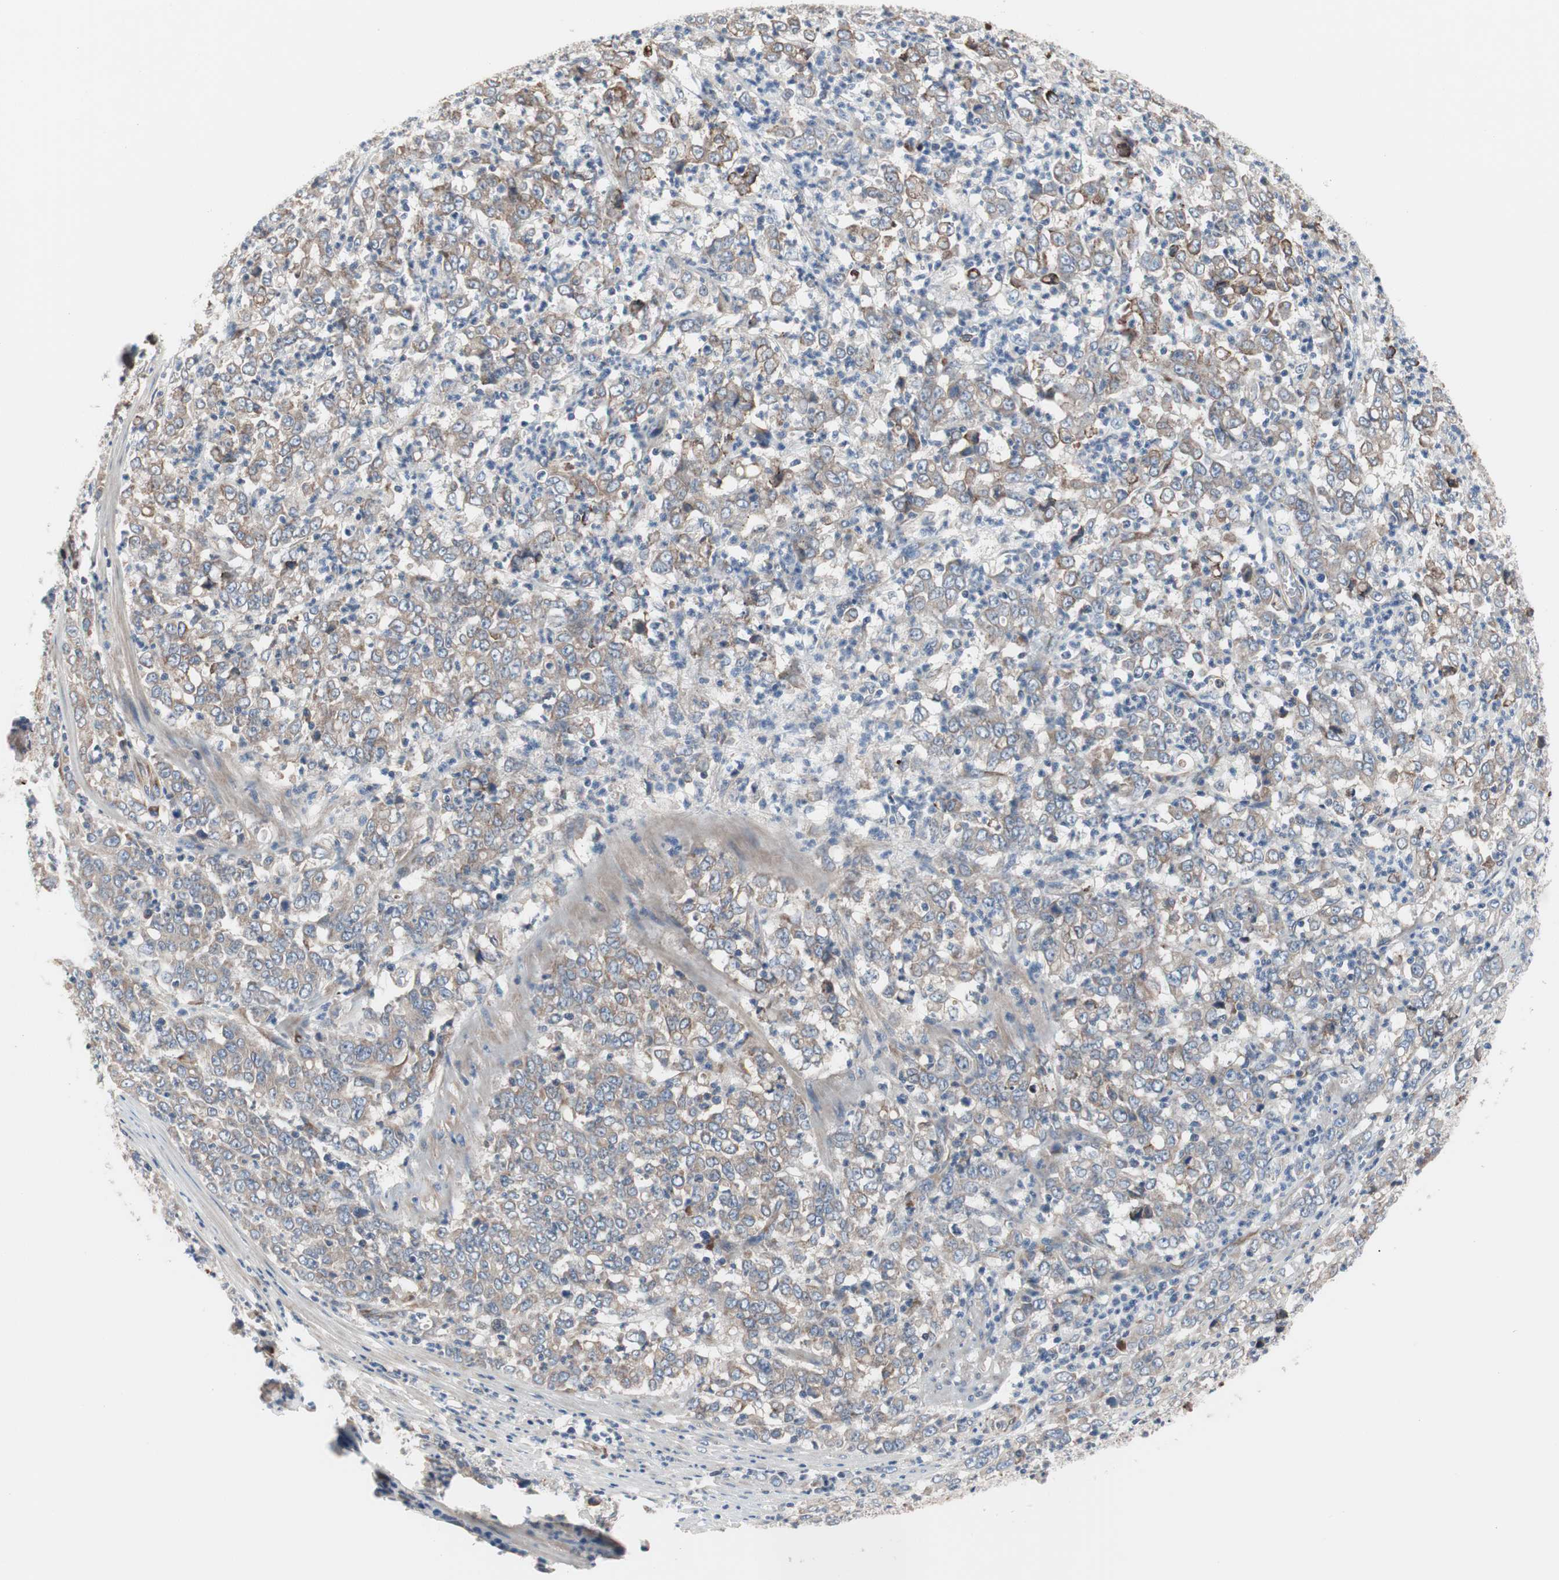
{"staining": {"intensity": "weak", "quantity": ">75%", "location": "cytoplasmic/membranous"}, "tissue": "stomach cancer", "cell_type": "Tumor cells", "image_type": "cancer", "snomed": [{"axis": "morphology", "description": "Adenocarcinoma, NOS"}, {"axis": "topography", "description": "Stomach, lower"}], "caption": "A micrograph of human stomach cancer (adenocarcinoma) stained for a protein reveals weak cytoplasmic/membranous brown staining in tumor cells. The staining was performed using DAB (3,3'-diaminobenzidine), with brown indicating positive protein expression. Nuclei are stained blue with hematoxylin.", "gene": "KANSL1", "patient": {"sex": "female", "age": 71}}